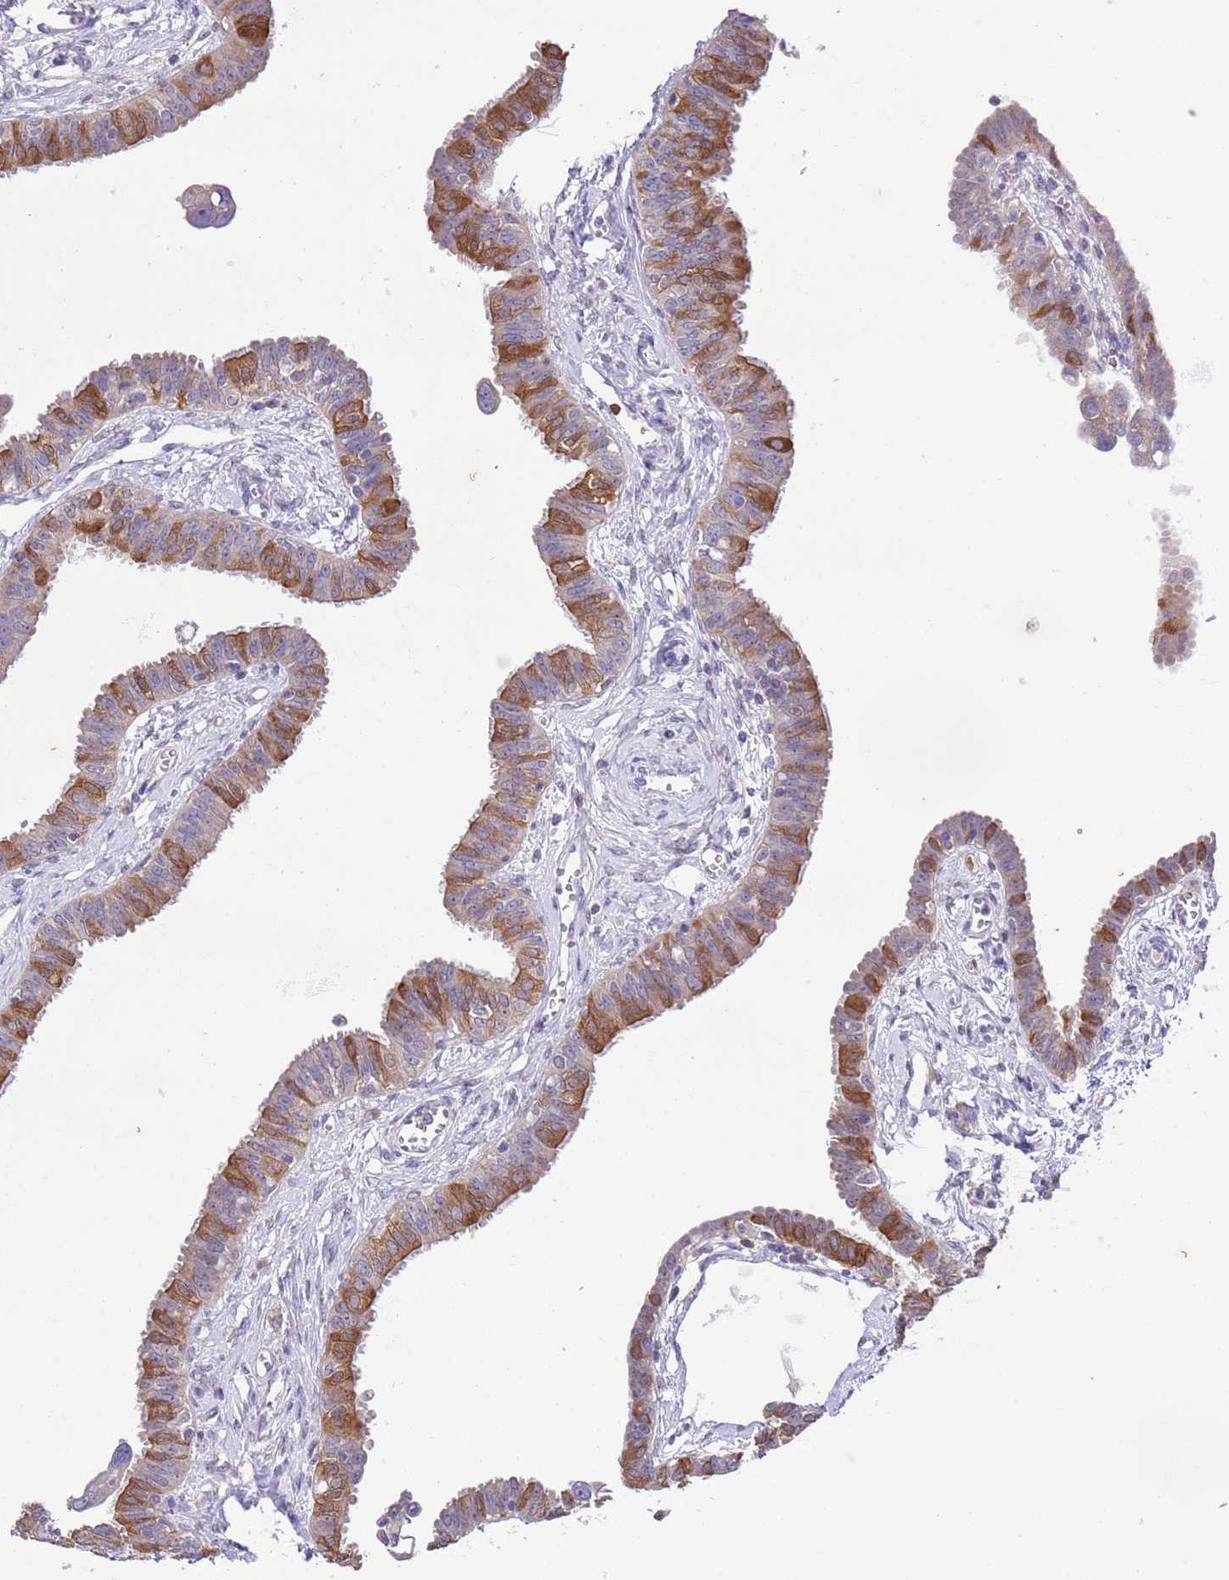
{"staining": {"intensity": "moderate", "quantity": "25%-75%", "location": "cytoplasmic/membranous"}, "tissue": "fallopian tube", "cell_type": "Glandular cells", "image_type": "normal", "snomed": [{"axis": "morphology", "description": "Normal tissue, NOS"}, {"axis": "morphology", "description": "Carcinoma, NOS"}, {"axis": "topography", "description": "Fallopian tube"}, {"axis": "topography", "description": "Ovary"}], "caption": "Immunohistochemistry (IHC) histopathology image of benign human fallopian tube stained for a protein (brown), which reveals medium levels of moderate cytoplasmic/membranous expression in approximately 25%-75% of glandular cells.", "gene": "PRR32", "patient": {"sex": "female", "age": 59}}